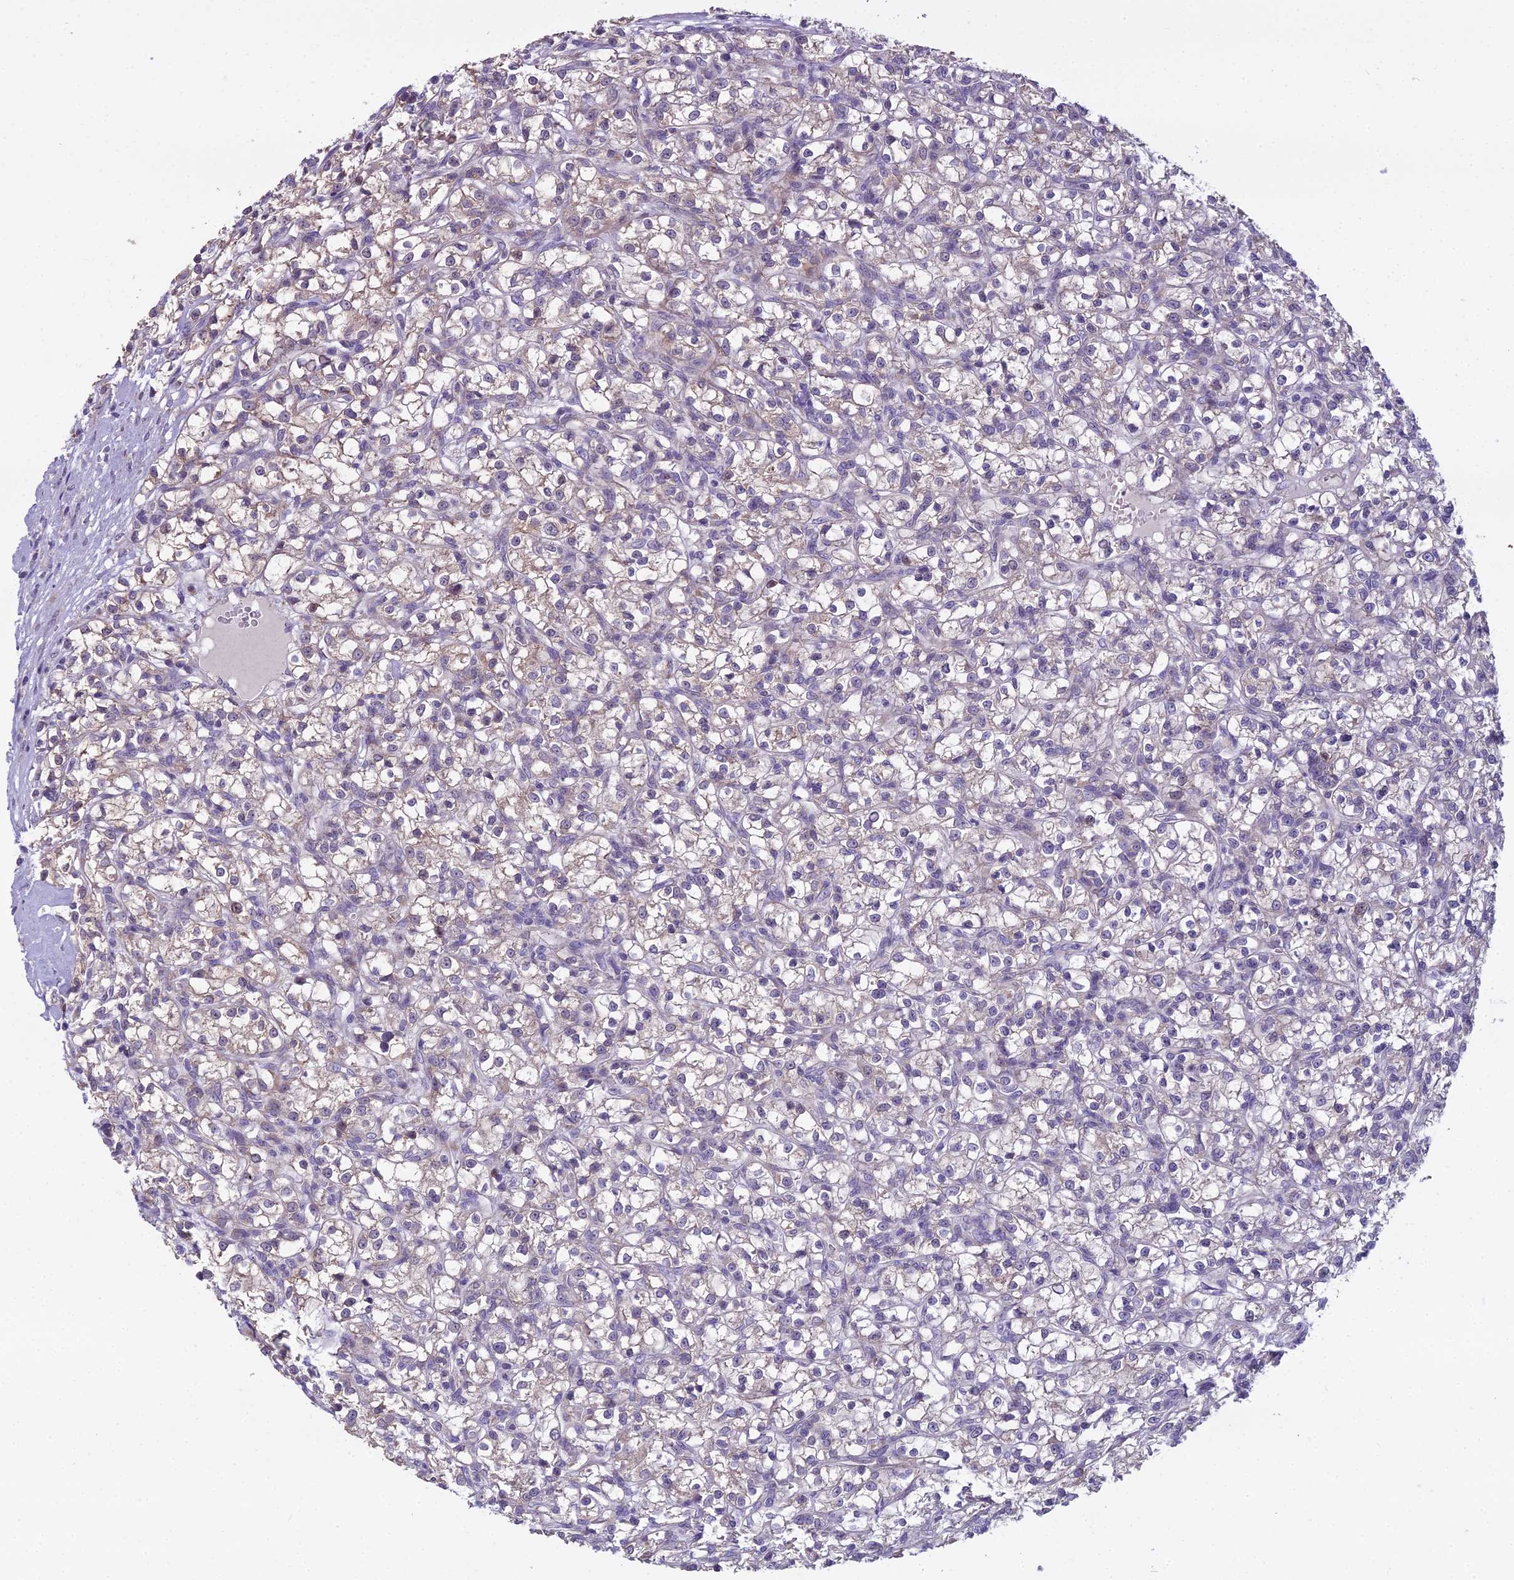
{"staining": {"intensity": "negative", "quantity": "none", "location": "none"}, "tissue": "renal cancer", "cell_type": "Tumor cells", "image_type": "cancer", "snomed": [{"axis": "morphology", "description": "Adenocarcinoma, NOS"}, {"axis": "topography", "description": "Kidney"}], "caption": "Tumor cells are negative for protein expression in human renal cancer.", "gene": "DUS2", "patient": {"sex": "female", "age": 59}}